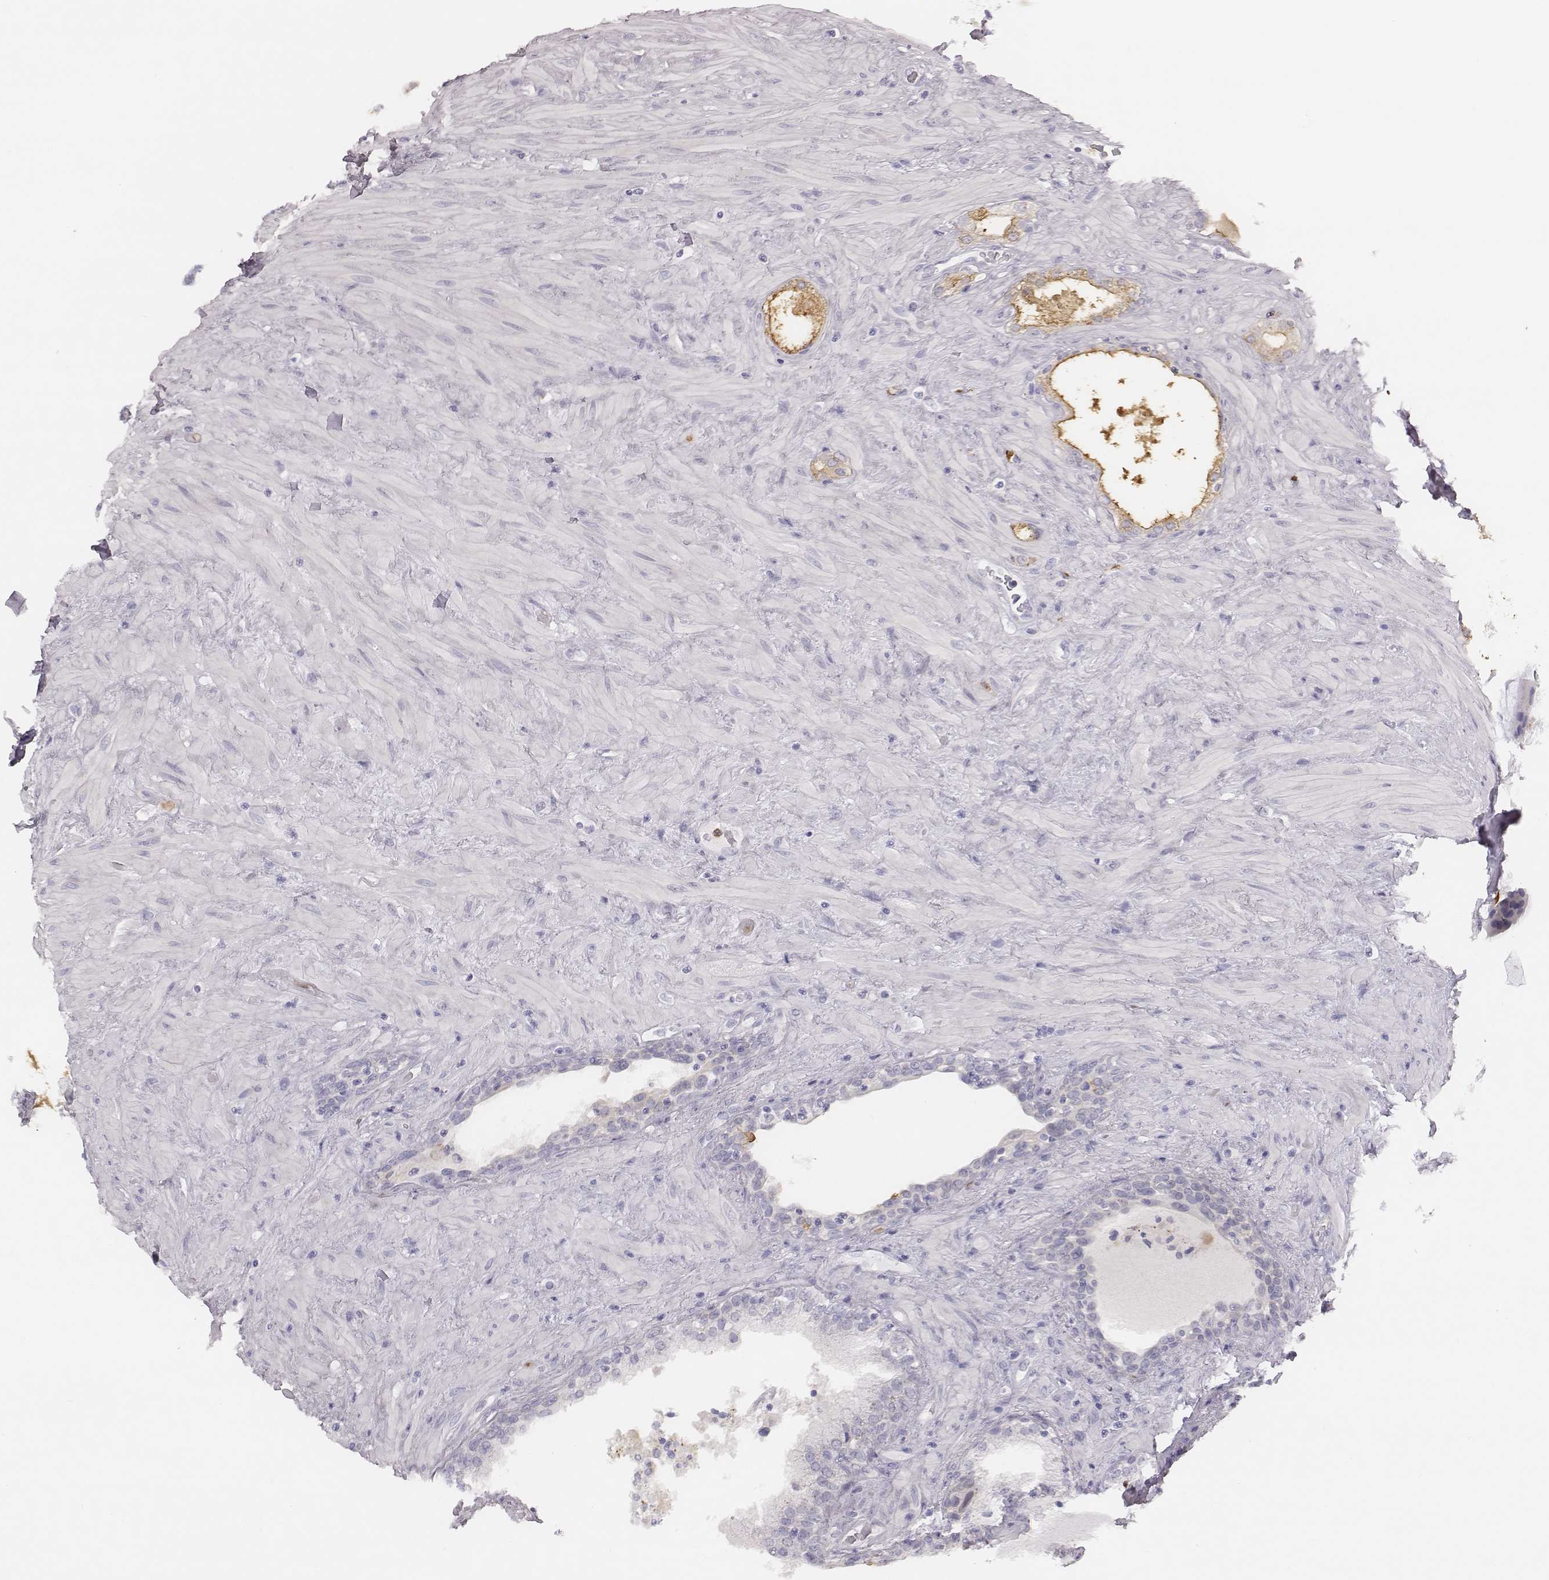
{"staining": {"intensity": "negative", "quantity": "none", "location": "none"}, "tissue": "prostate", "cell_type": "Glandular cells", "image_type": "normal", "snomed": [{"axis": "morphology", "description": "Normal tissue, NOS"}, {"axis": "topography", "description": "Prostate"}], "caption": "High magnification brightfield microscopy of benign prostate stained with DAB (brown) and counterstained with hematoxylin (blue): glandular cells show no significant expression.", "gene": "KCNJ12", "patient": {"sex": "male", "age": 63}}